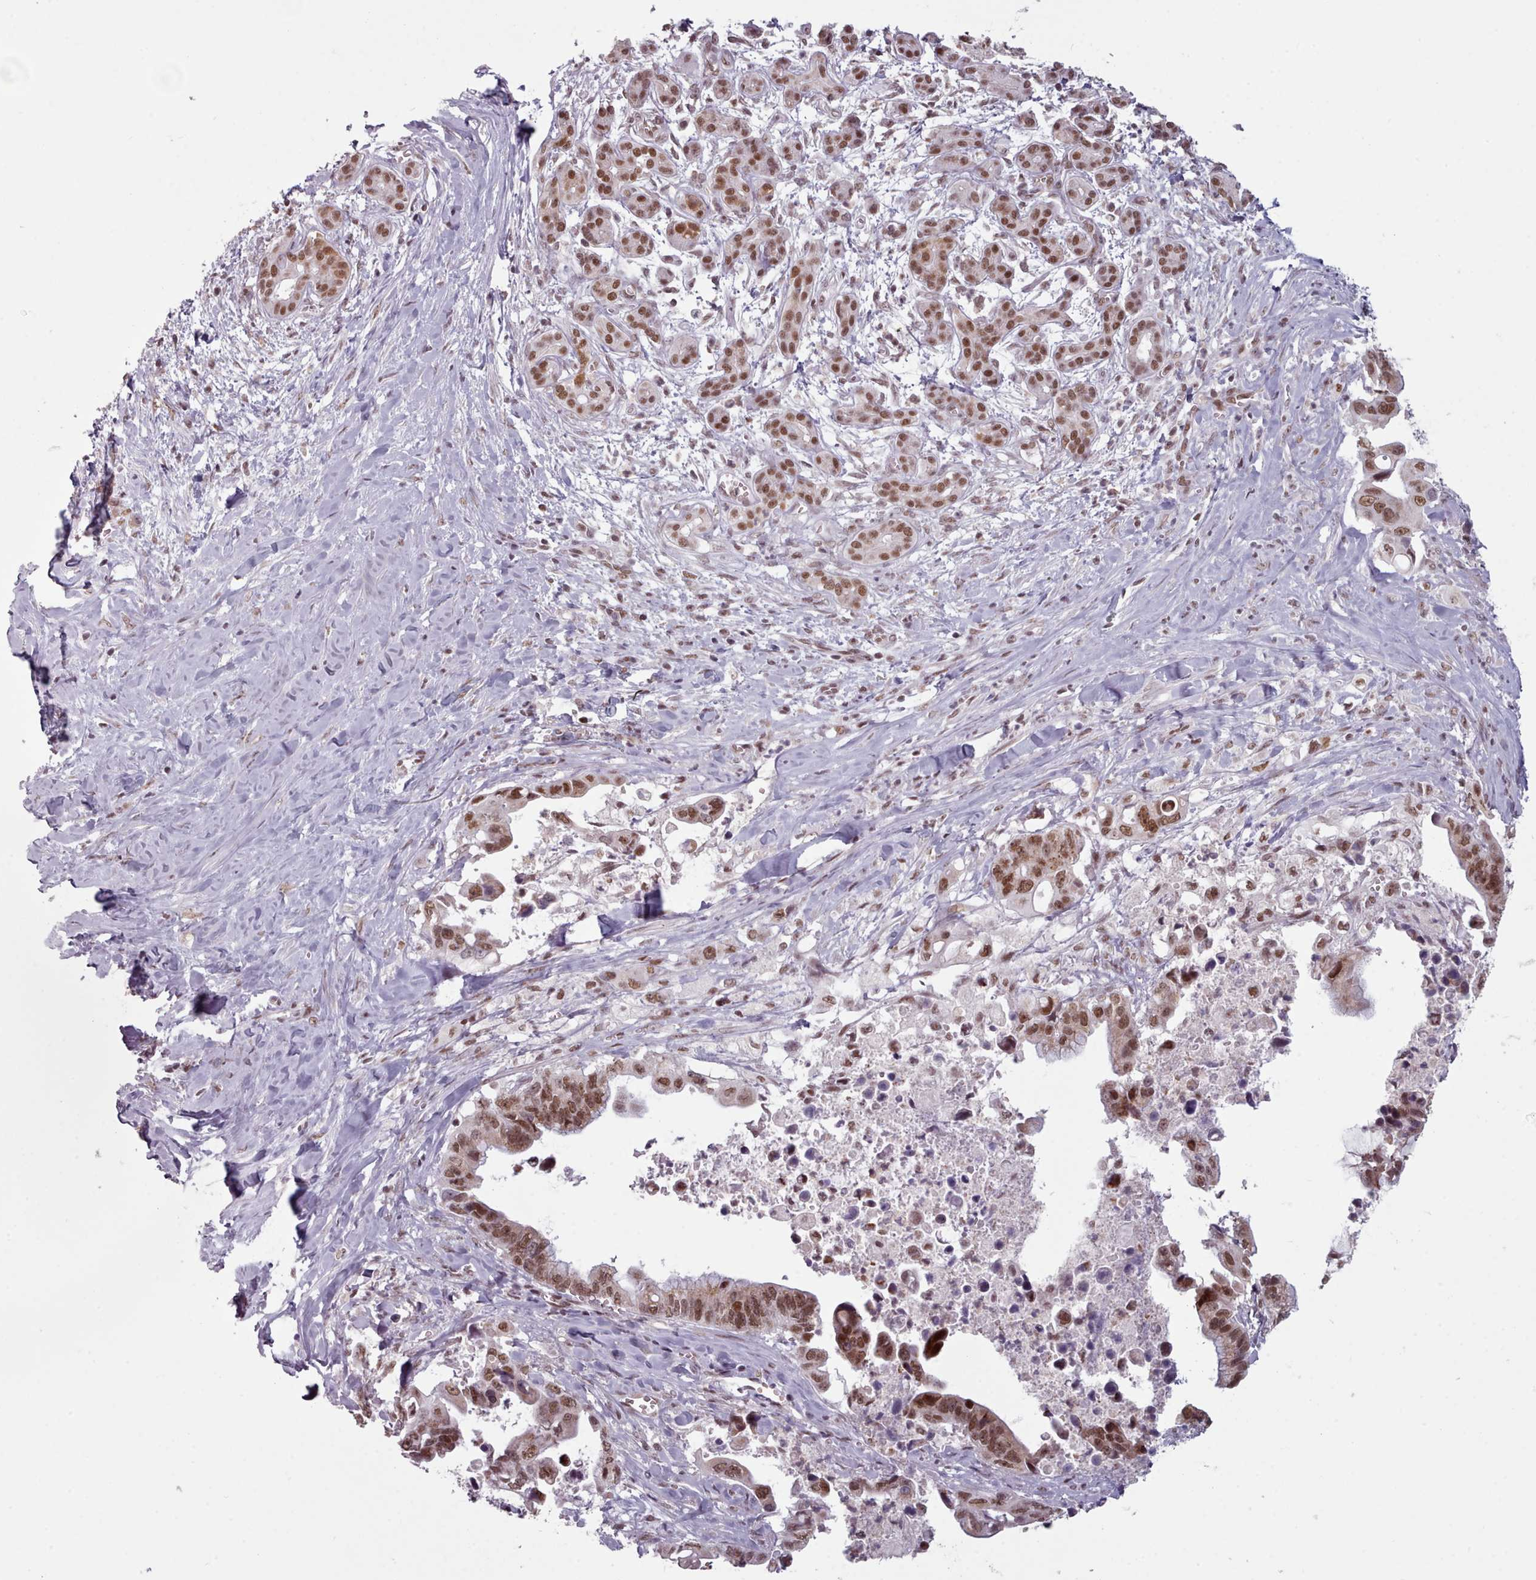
{"staining": {"intensity": "strong", "quantity": ">75%", "location": "nuclear"}, "tissue": "pancreatic cancer", "cell_type": "Tumor cells", "image_type": "cancer", "snomed": [{"axis": "morphology", "description": "Adenocarcinoma, NOS"}, {"axis": "topography", "description": "Pancreas"}], "caption": "DAB (3,3'-diaminobenzidine) immunohistochemical staining of human pancreatic cancer shows strong nuclear protein staining in approximately >75% of tumor cells.", "gene": "SRSF9", "patient": {"sex": "male", "age": 61}}